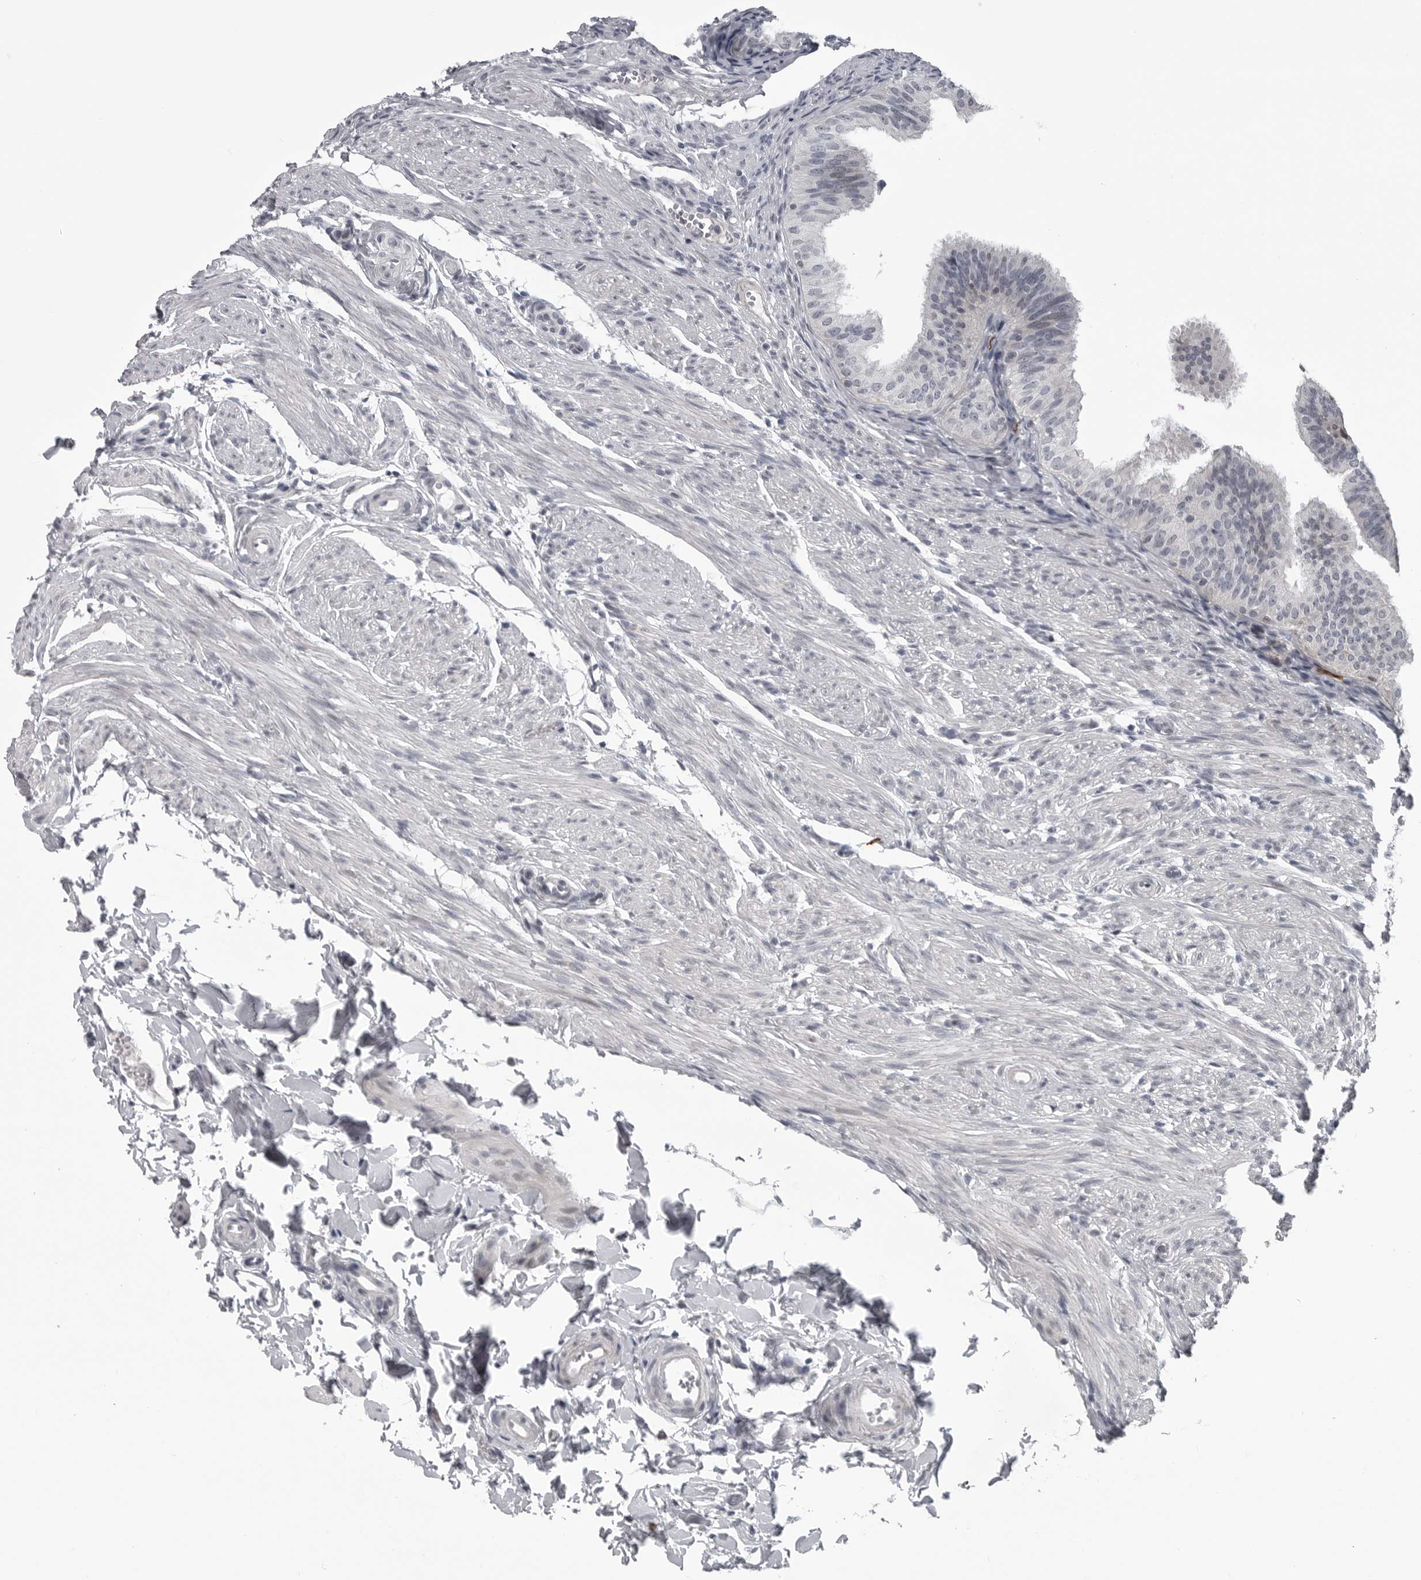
{"staining": {"intensity": "negative", "quantity": "none", "location": "none"}, "tissue": "fallopian tube", "cell_type": "Glandular cells", "image_type": "normal", "snomed": [{"axis": "morphology", "description": "Normal tissue, NOS"}, {"axis": "topography", "description": "Fallopian tube"}], "caption": "Glandular cells are negative for protein expression in benign human fallopian tube. Brightfield microscopy of immunohistochemistry (IHC) stained with DAB (brown) and hematoxylin (blue), captured at high magnification.", "gene": "LYSMD1", "patient": {"sex": "female", "age": 35}}